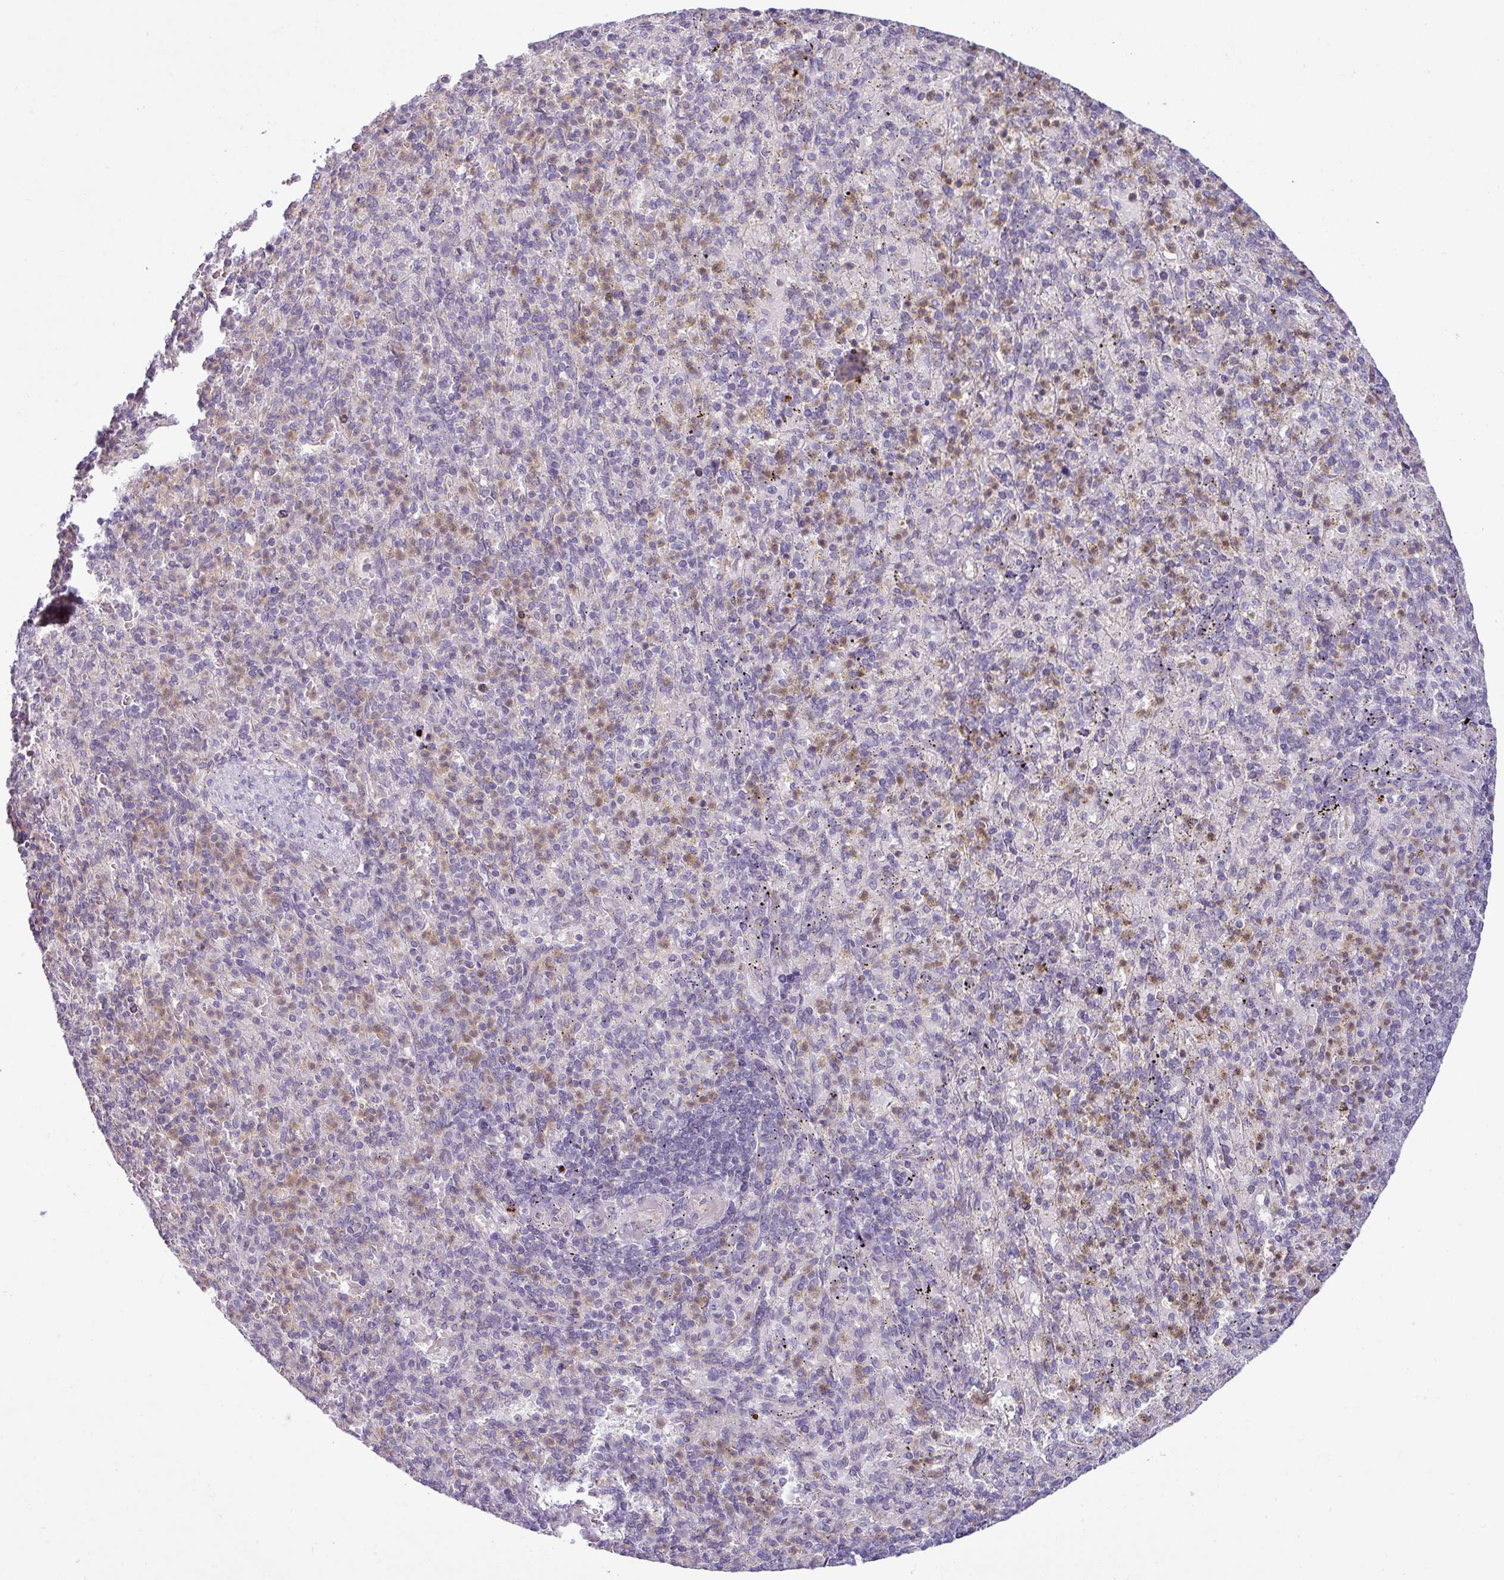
{"staining": {"intensity": "weak", "quantity": "<25%", "location": "cytoplasmic/membranous"}, "tissue": "spleen", "cell_type": "Cells in red pulp", "image_type": "normal", "snomed": [{"axis": "morphology", "description": "Normal tissue, NOS"}, {"axis": "topography", "description": "Spleen"}], "caption": "DAB immunohistochemical staining of unremarkable human spleen shows no significant staining in cells in red pulp. (Brightfield microscopy of DAB immunohistochemistry (IHC) at high magnification).", "gene": "HBEGF", "patient": {"sex": "female", "age": 74}}